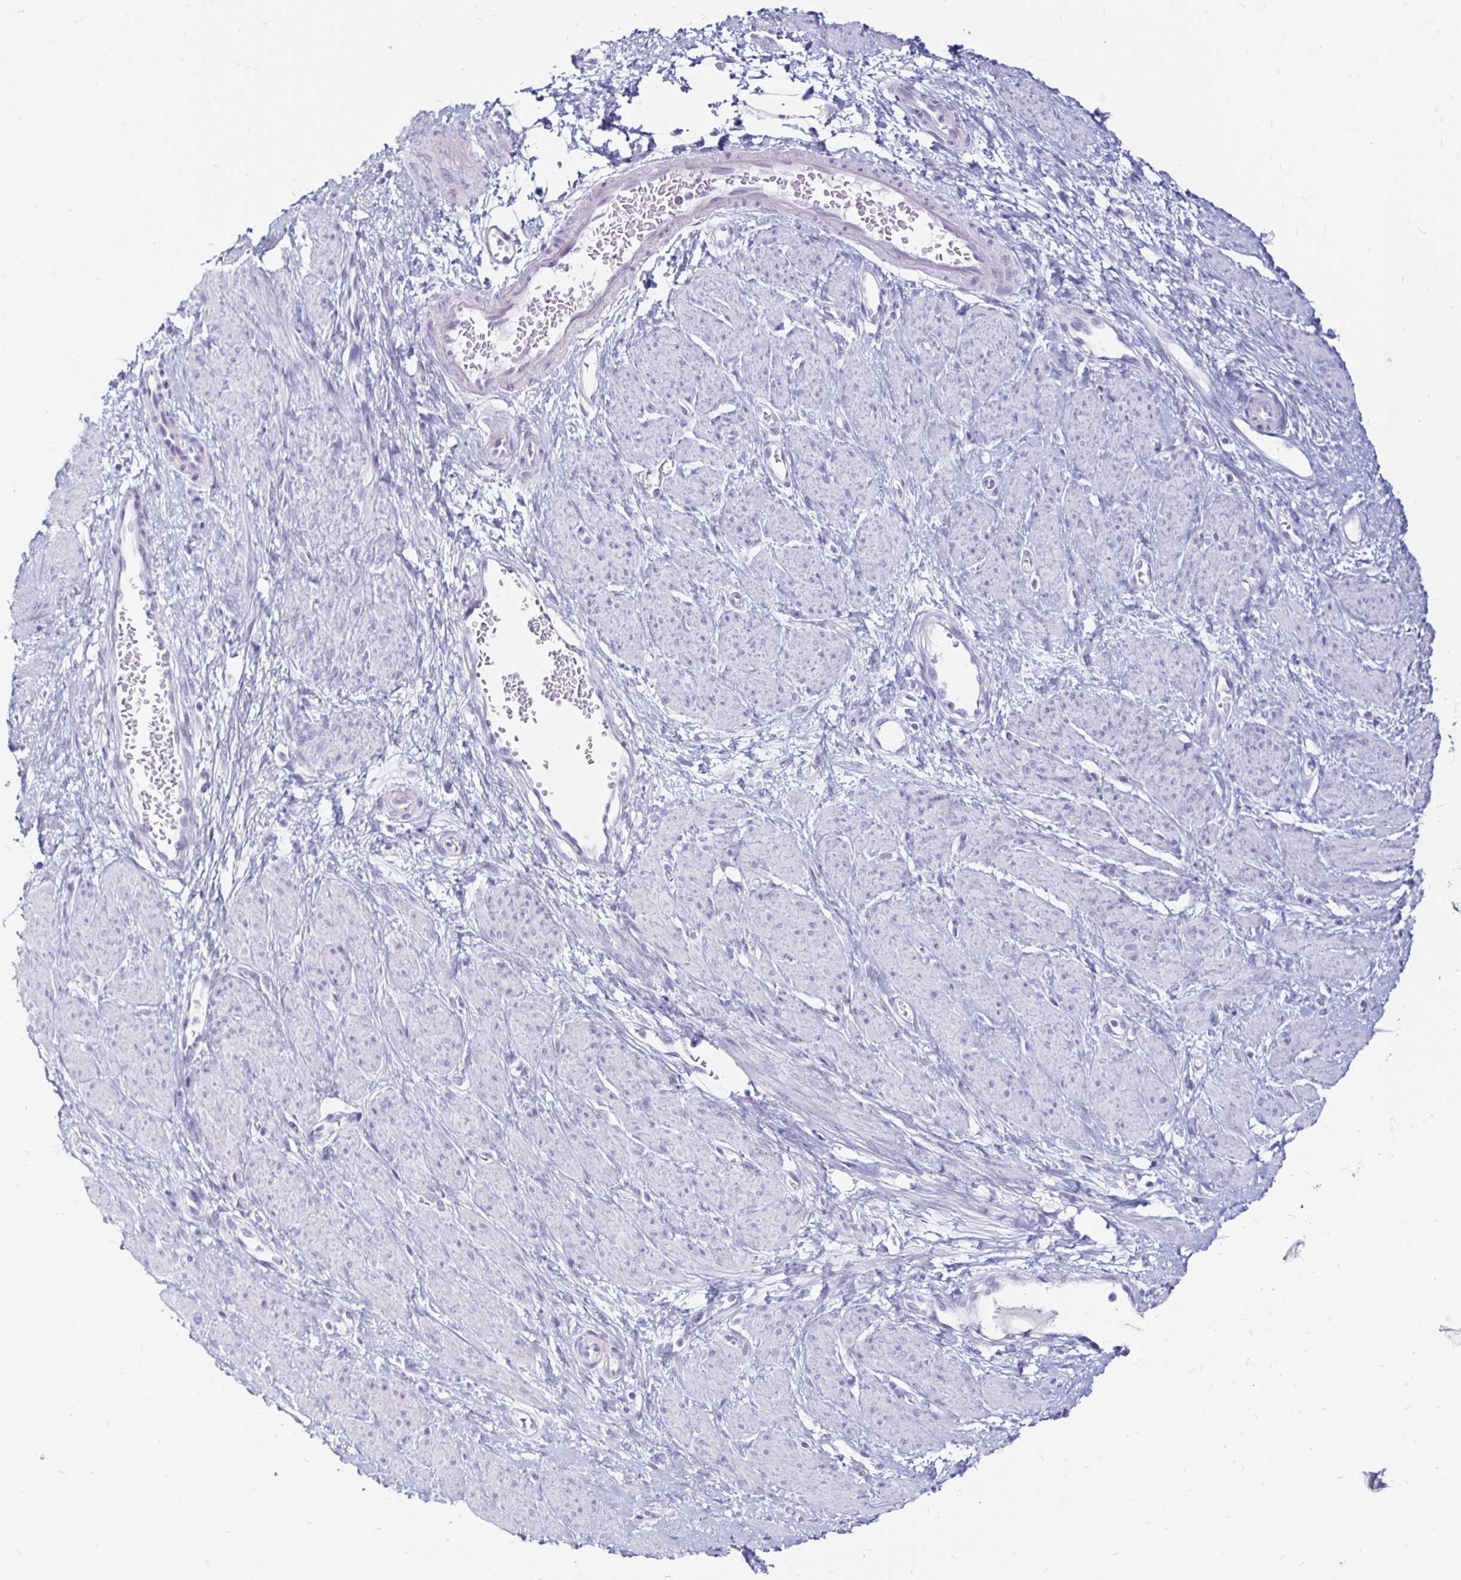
{"staining": {"intensity": "negative", "quantity": "none", "location": "none"}, "tissue": "smooth muscle", "cell_type": "Smooth muscle cells", "image_type": "normal", "snomed": [{"axis": "morphology", "description": "Normal tissue, NOS"}, {"axis": "topography", "description": "Smooth muscle"}, {"axis": "topography", "description": "Uterus"}], "caption": "This is a histopathology image of immunohistochemistry (IHC) staining of normal smooth muscle, which shows no expression in smooth muscle cells. Nuclei are stained in blue.", "gene": "TIMP1", "patient": {"sex": "female", "age": 39}}